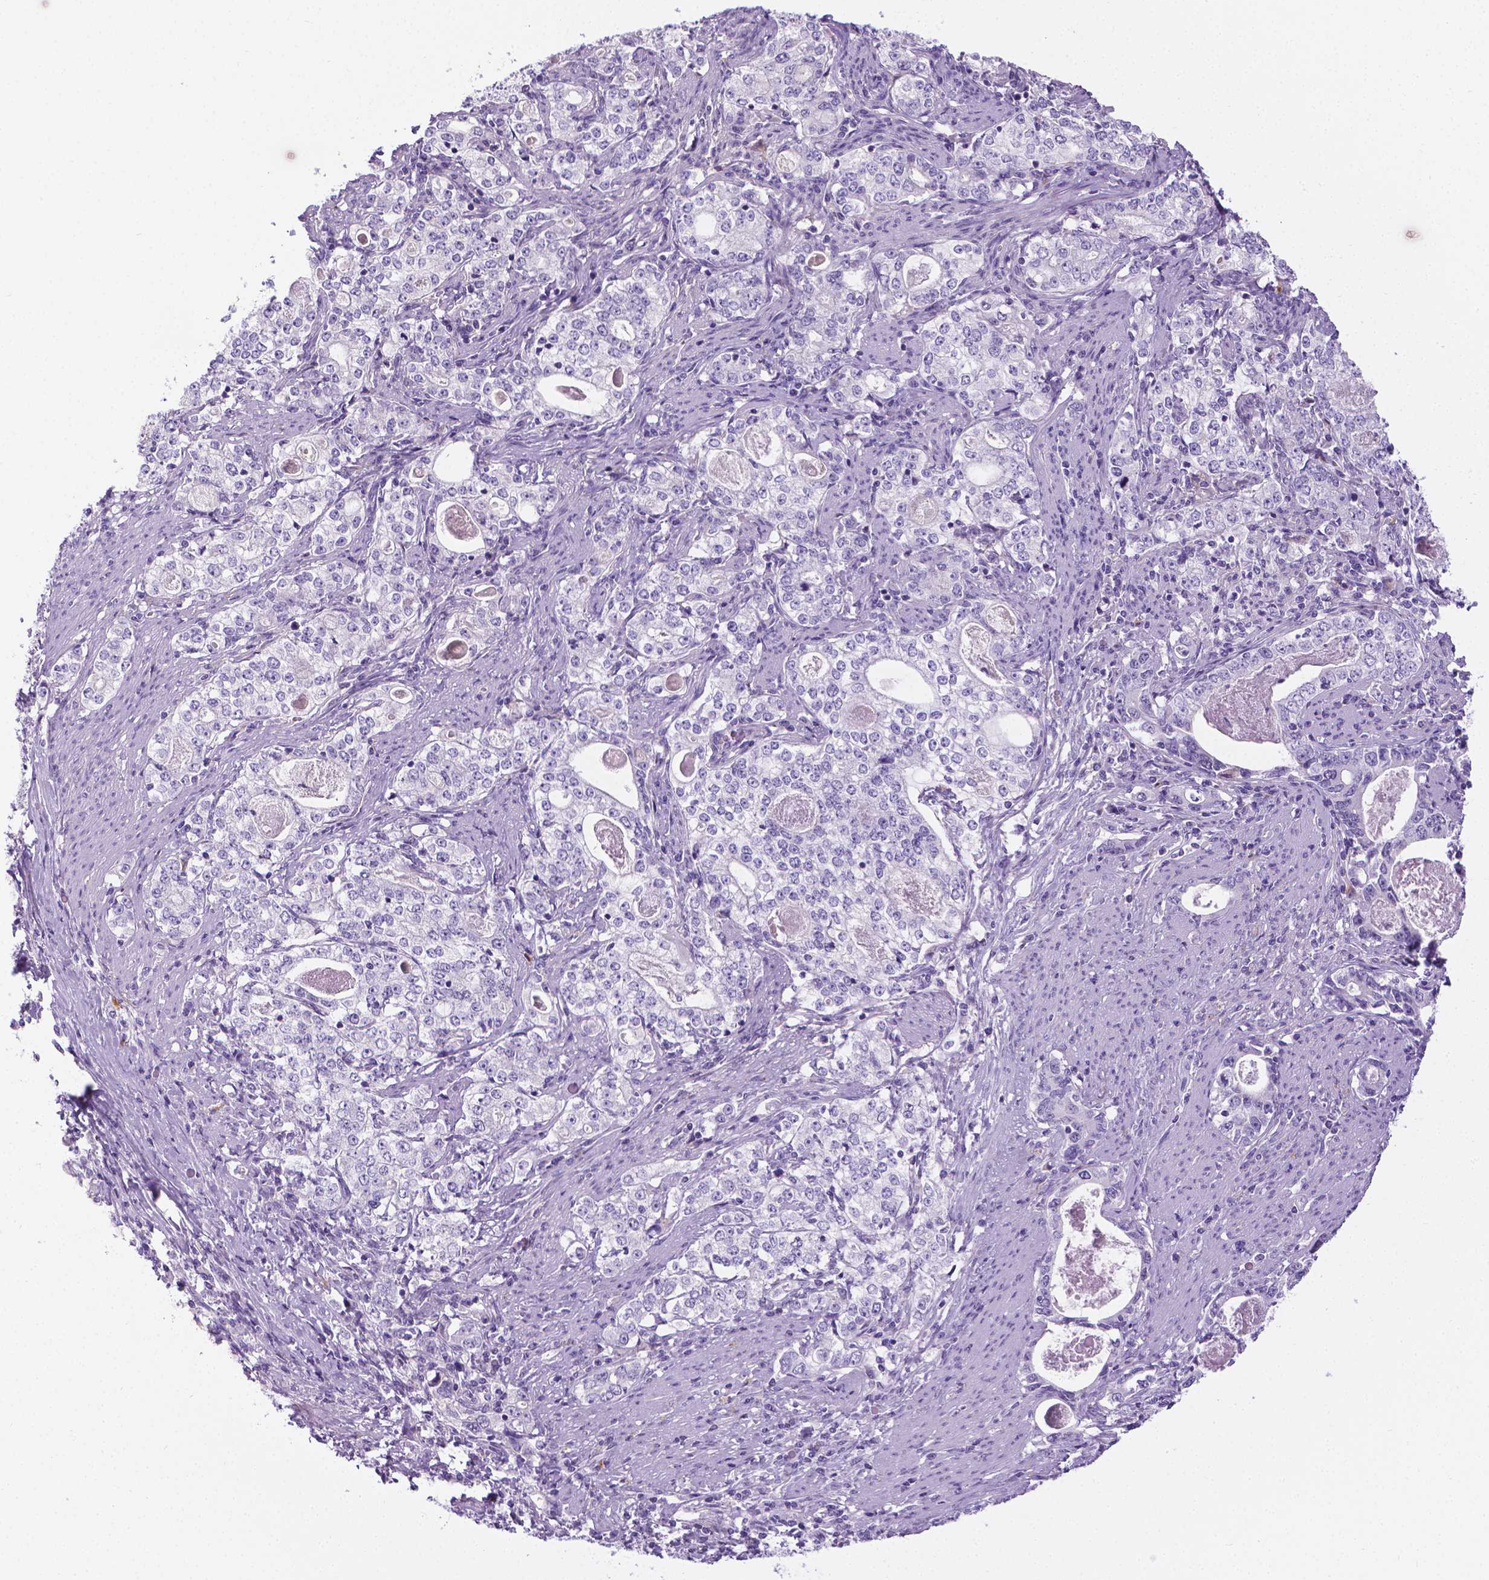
{"staining": {"intensity": "negative", "quantity": "none", "location": "none"}, "tissue": "stomach cancer", "cell_type": "Tumor cells", "image_type": "cancer", "snomed": [{"axis": "morphology", "description": "Adenocarcinoma, NOS"}, {"axis": "topography", "description": "Stomach, lower"}], "caption": "Stomach cancer (adenocarcinoma) was stained to show a protein in brown. There is no significant expression in tumor cells. (DAB immunohistochemistry visualized using brightfield microscopy, high magnification).", "gene": "SPAG6", "patient": {"sex": "female", "age": 72}}